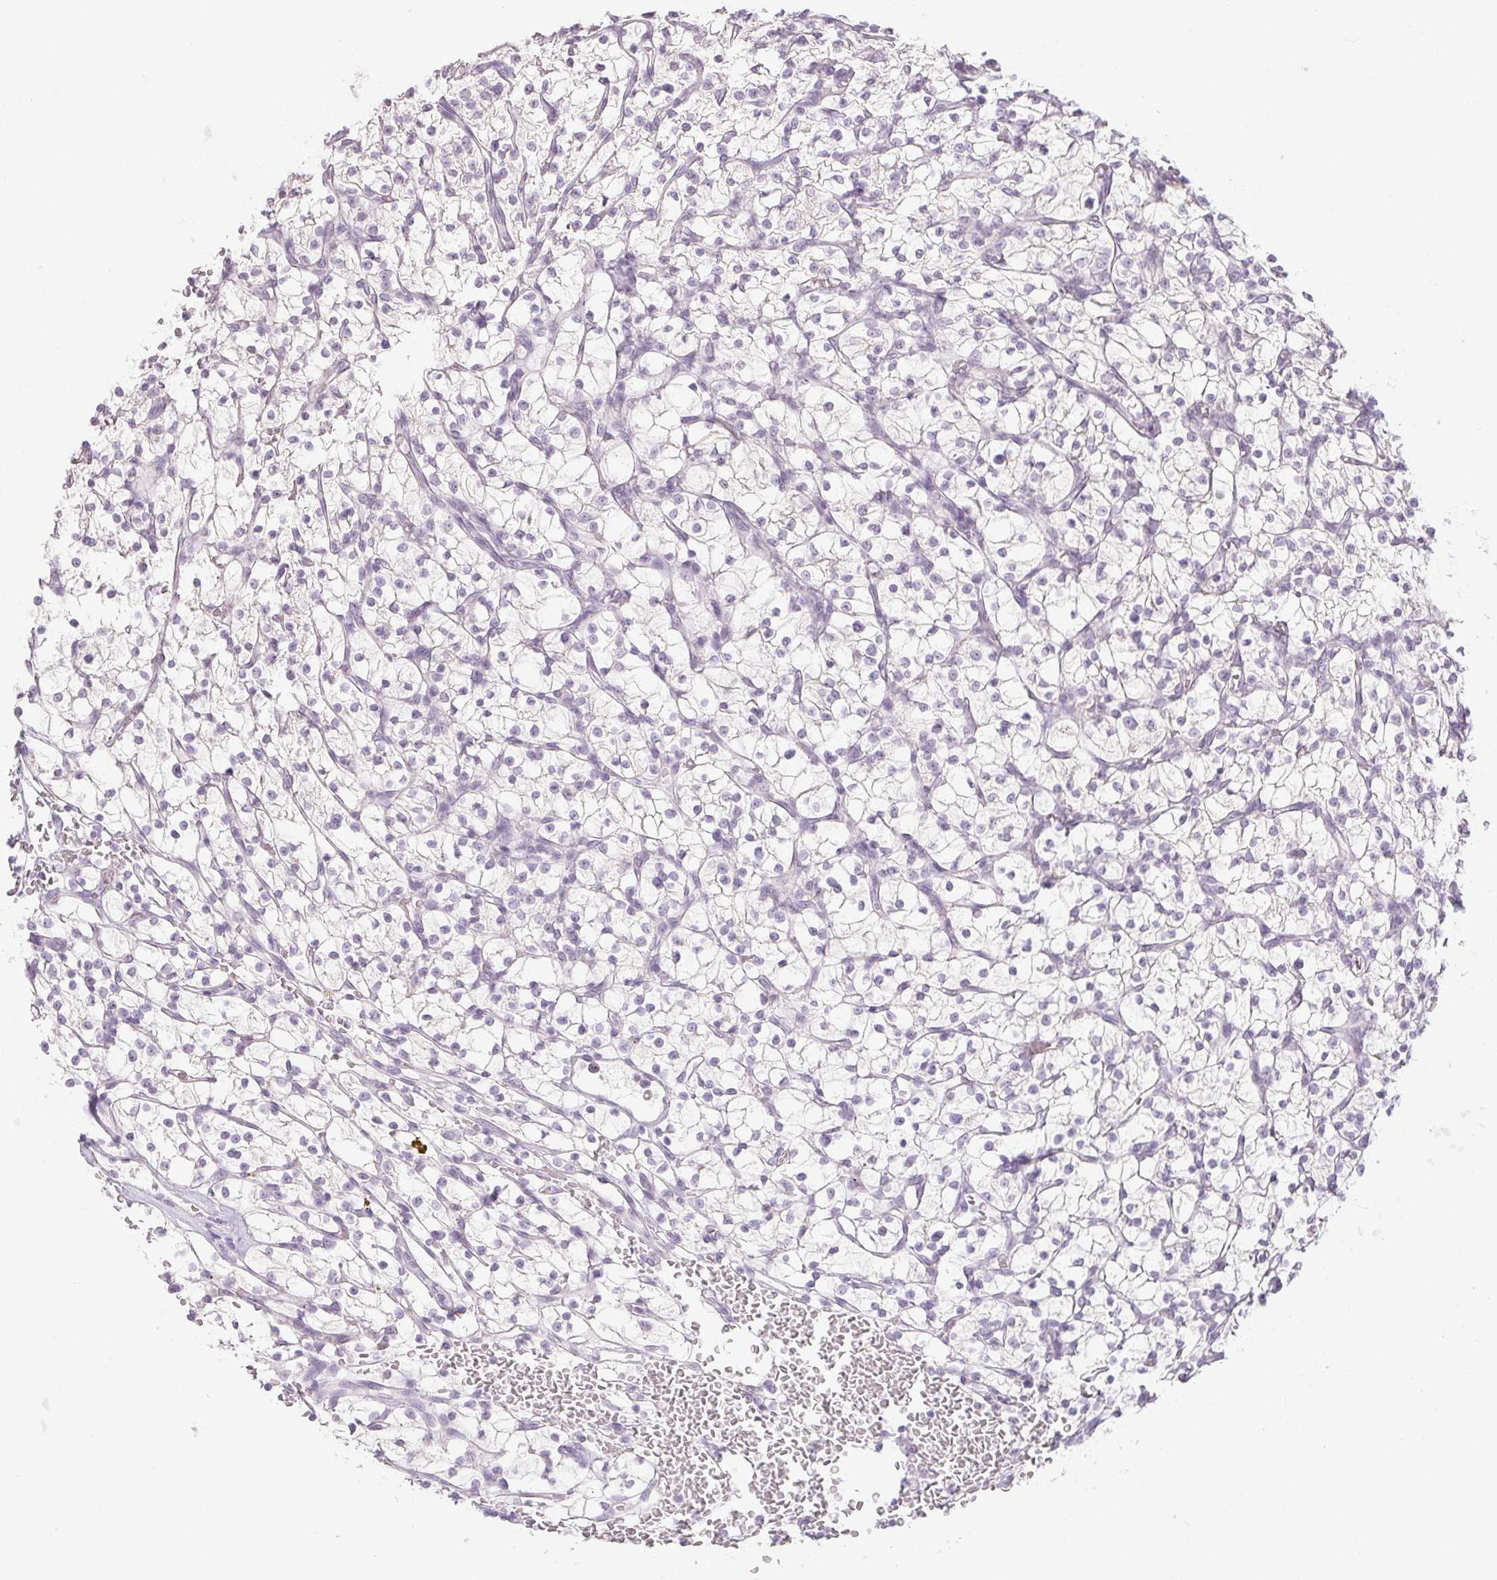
{"staining": {"intensity": "negative", "quantity": "none", "location": "none"}, "tissue": "renal cancer", "cell_type": "Tumor cells", "image_type": "cancer", "snomed": [{"axis": "morphology", "description": "Adenocarcinoma, NOS"}, {"axis": "topography", "description": "Kidney"}], "caption": "The micrograph reveals no staining of tumor cells in renal adenocarcinoma.", "gene": "PI3", "patient": {"sex": "female", "age": 64}}